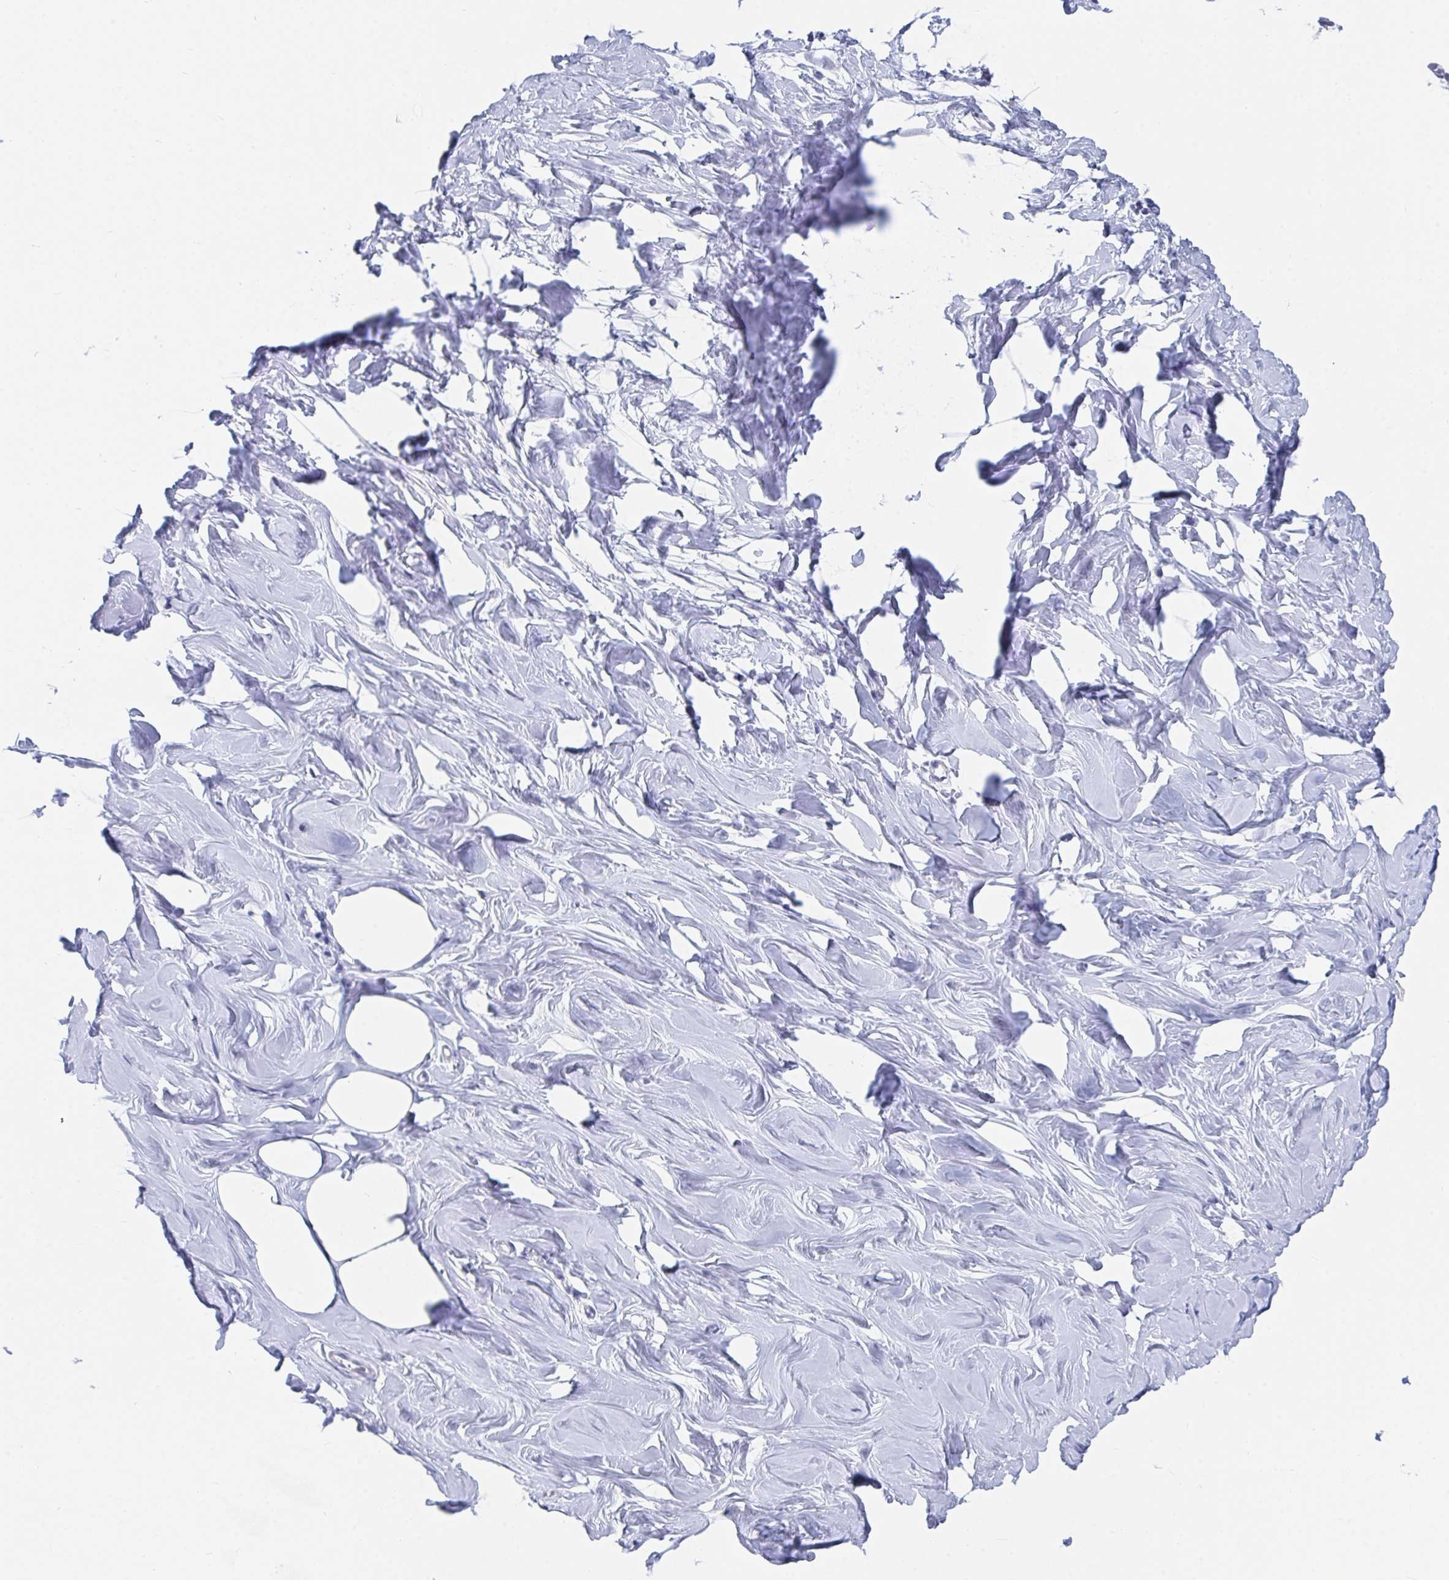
{"staining": {"intensity": "negative", "quantity": "none", "location": "none"}, "tissue": "breast", "cell_type": "Adipocytes", "image_type": "normal", "snomed": [{"axis": "morphology", "description": "Normal tissue, NOS"}, {"axis": "topography", "description": "Breast"}], "caption": "Immunohistochemical staining of normal breast shows no significant positivity in adipocytes.", "gene": "DAOA", "patient": {"sex": "female", "age": 27}}